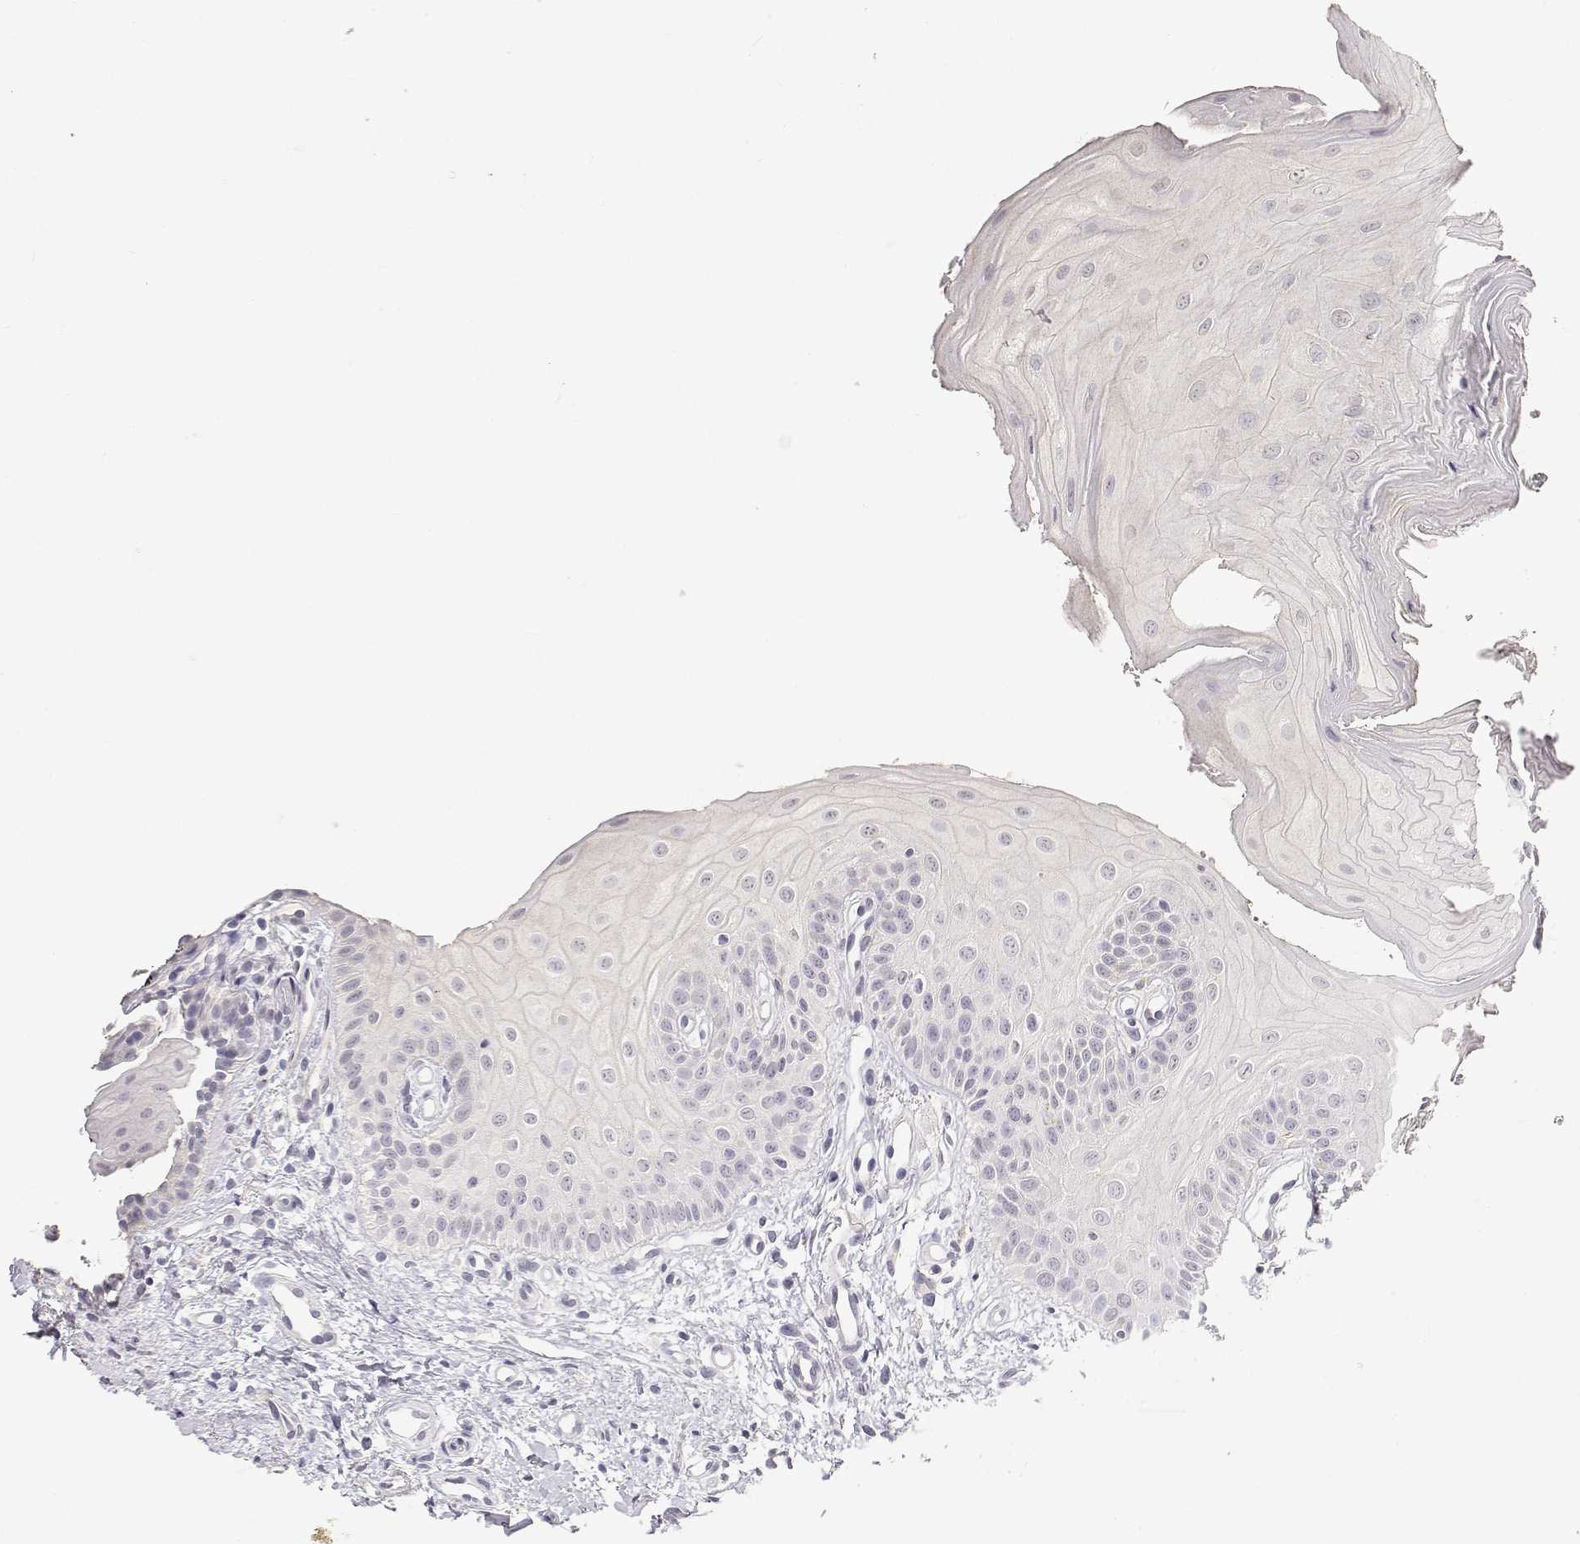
{"staining": {"intensity": "negative", "quantity": "none", "location": "none"}, "tissue": "oral mucosa", "cell_type": "Squamous epithelial cells", "image_type": "normal", "snomed": [{"axis": "morphology", "description": "Normal tissue, NOS"}, {"axis": "topography", "description": "Oral tissue"}], "caption": "This photomicrograph is of benign oral mucosa stained with immunohistochemistry (IHC) to label a protein in brown with the nuclei are counter-stained blue. There is no expression in squamous epithelial cells. Nuclei are stained in blue.", "gene": "PAEP", "patient": {"sex": "female", "age": 73}}